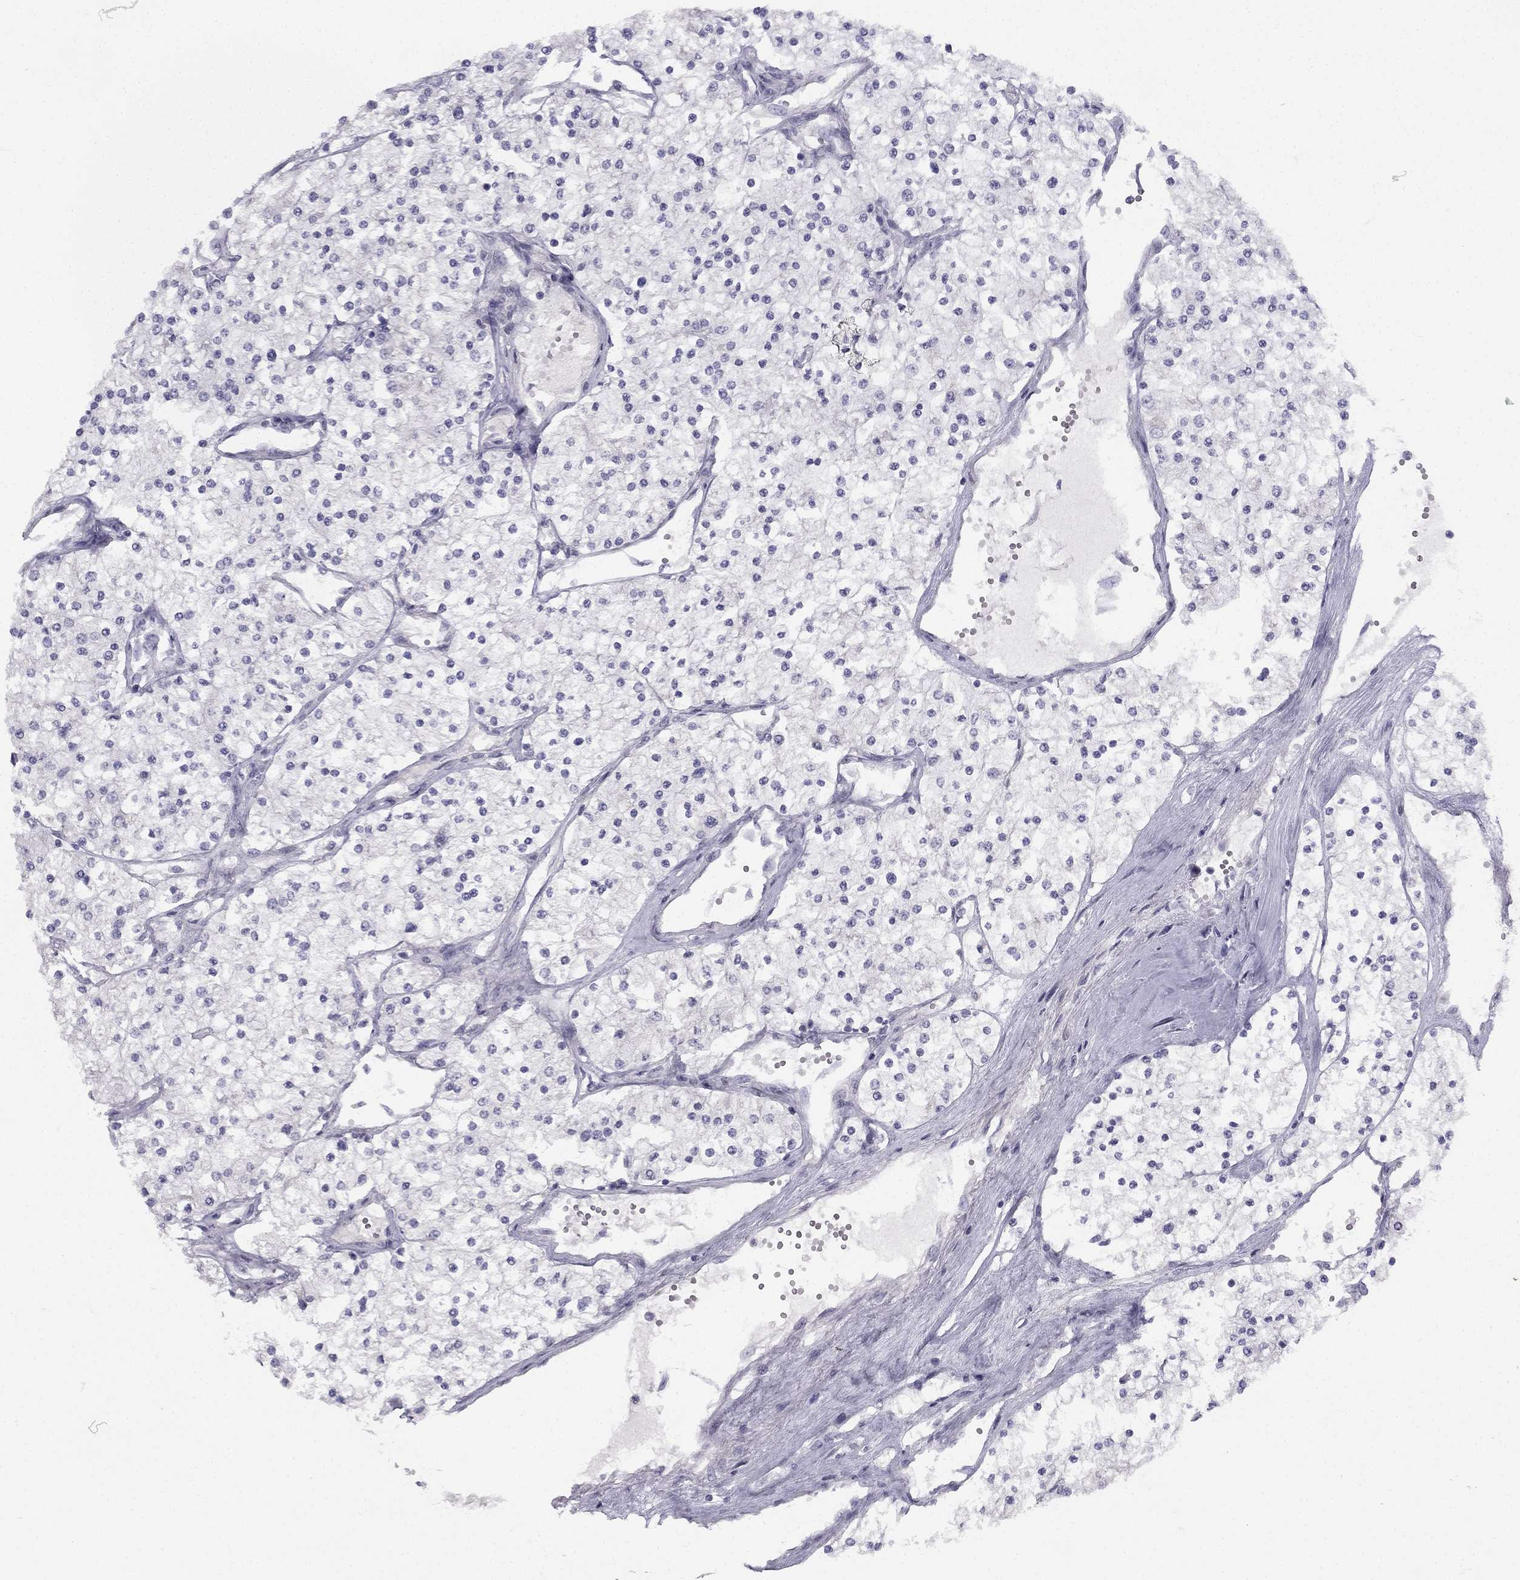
{"staining": {"intensity": "negative", "quantity": "none", "location": "none"}, "tissue": "renal cancer", "cell_type": "Tumor cells", "image_type": "cancer", "snomed": [{"axis": "morphology", "description": "Adenocarcinoma, NOS"}, {"axis": "topography", "description": "Kidney"}], "caption": "High power microscopy histopathology image of an immunohistochemistry histopathology image of renal cancer (adenocarcinoma), revealing no significant staining in tumor cells.", "gene": "TRPS1", "patient": {"sex": "male", "age": 80}}